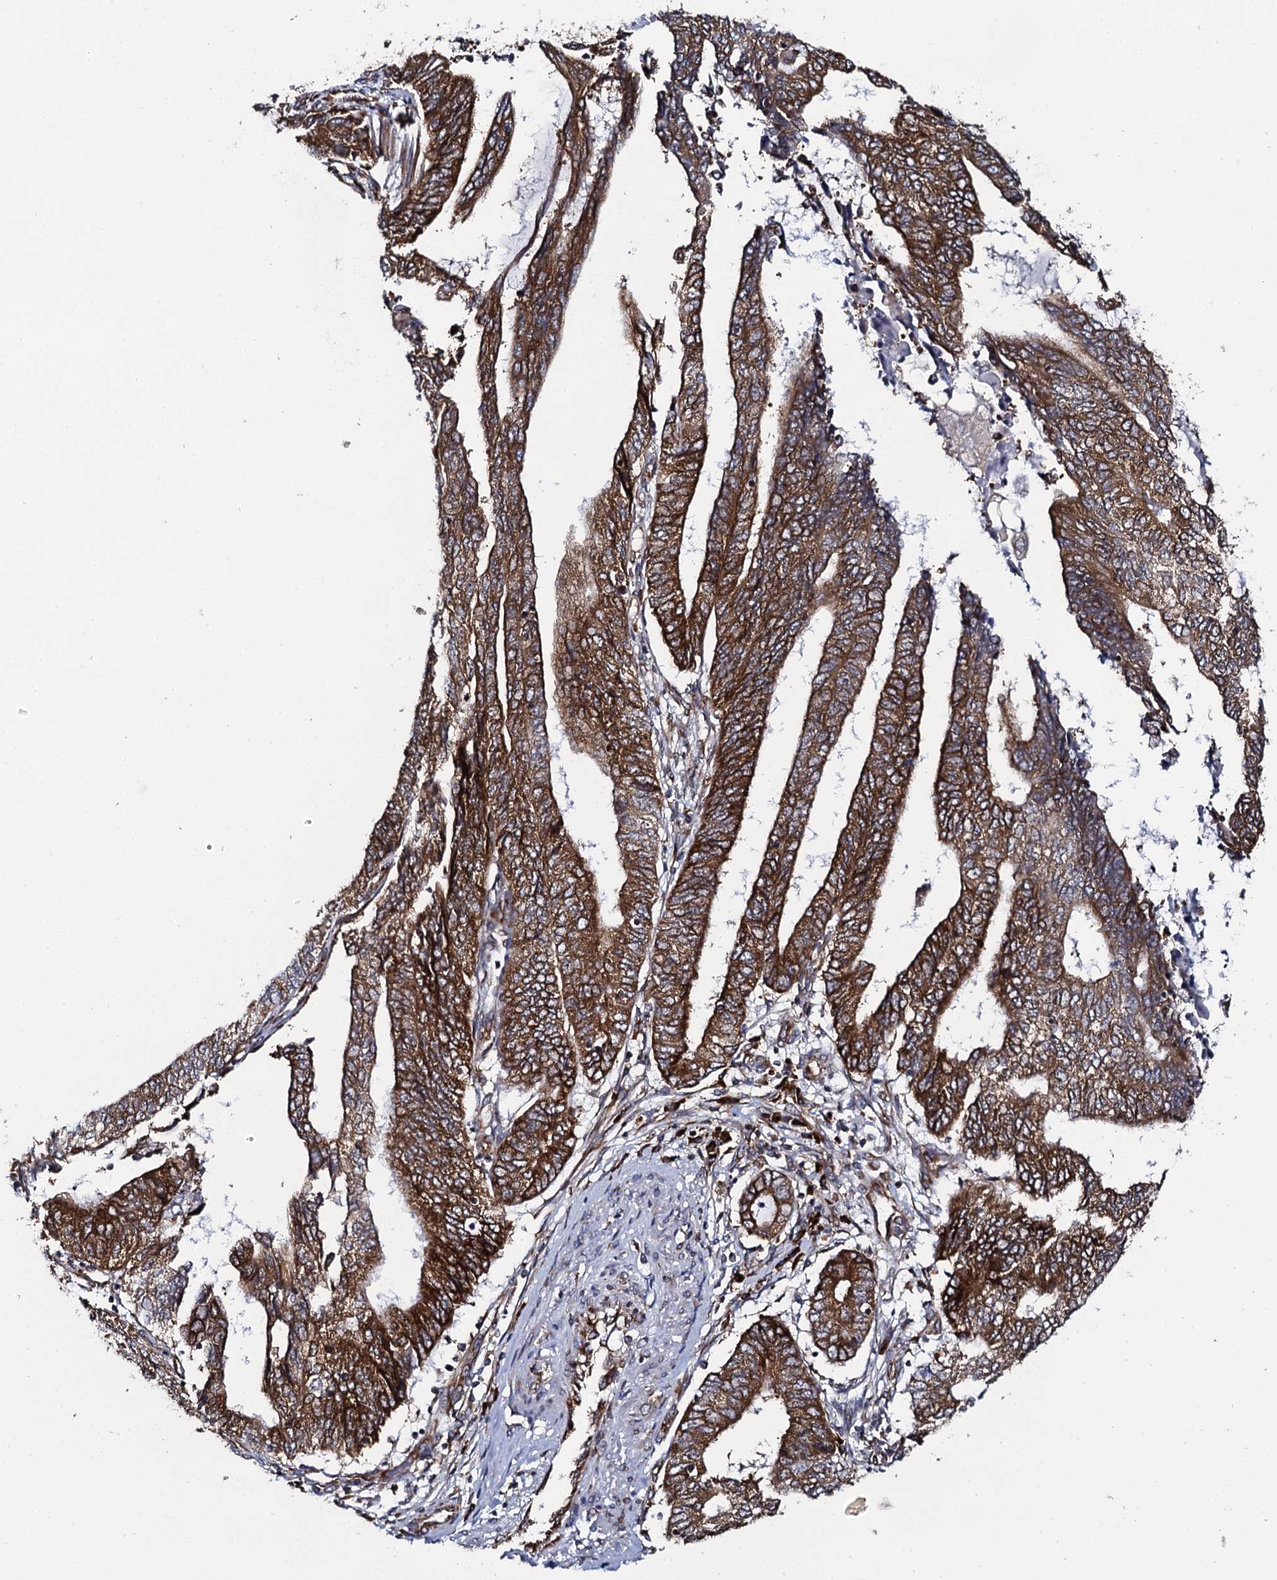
{"staining": {"intensity": "strong", "quantity": ">75%", "location": "cytoplasmic/membranous"}, "tissue": "endometrial cancer", "cell_type": "Tumor cells", "image_type": "cancer", "snomed": [{"axis": "morphology", "description": "Adenocarcinoma, NOS"}, {"axis": "topography", "description": "Uterus"}, {"axis": "topography", "description": "Endometrium"}], "caption": "Endometrial adenocarcinoma stained with a brown dye displays strong cytoplasmic/membranous positive staining in approximately >75% of tumor cells.", "gene": "SPTY2D1", "patient": {"sex": "female", "age": 70}}